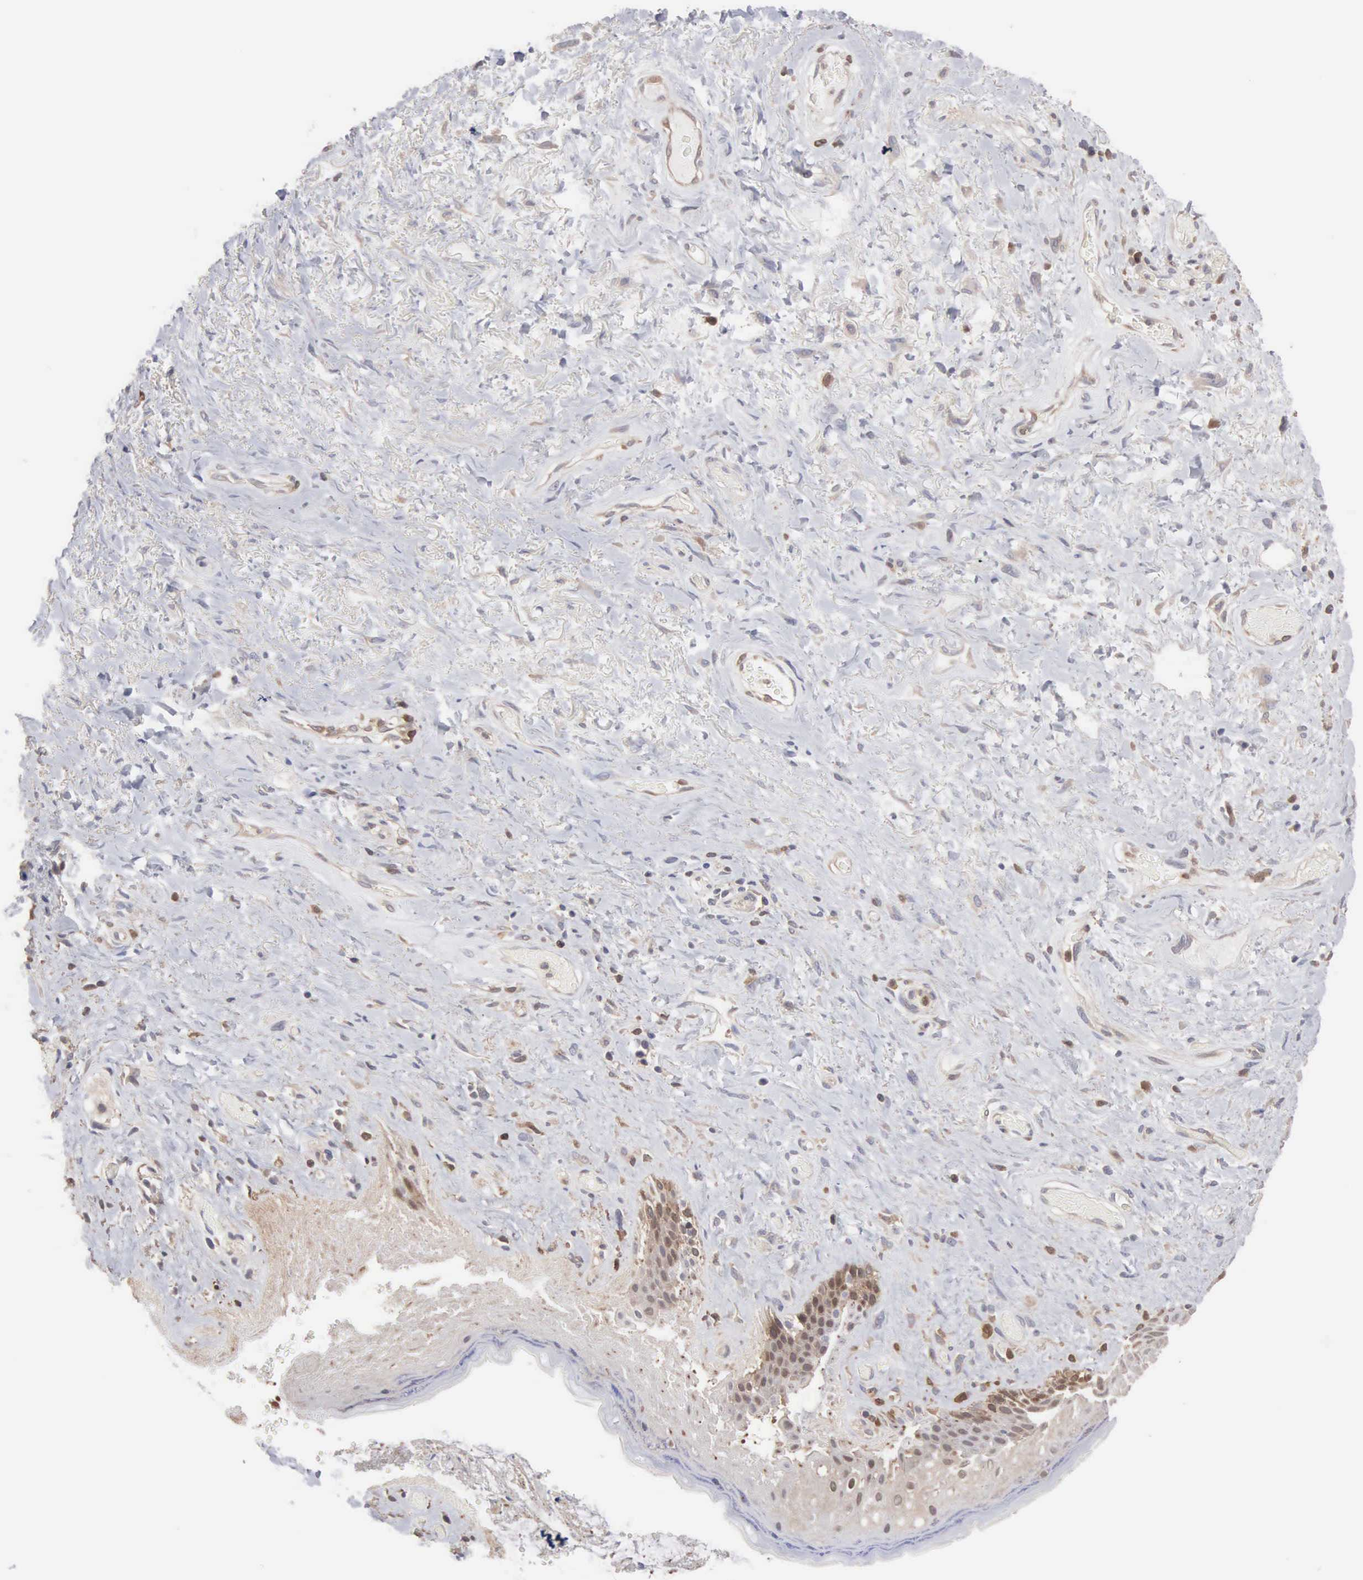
{"staining": {"intensity": "weak", "quantity": "<25%", "location": "cytoplasmic/membranous"}, "tissue": "skin", "cell_type": "Epidermal cells", "image_type": "normal", "snomed": [{"axis": "morphology", "description": "Normal tissue, NOS"}, {"axis": "topography", "description": "Anal"}], "caption": "The immunohistochemistry photomicrograph has no significant expression in epidermal cells of skin. Brightfield microscopy of immunohistochemistry (IHC) stained with DAB (3,3'-diaminobenzidine) (brown) and hematoxylin (blue), captured at high magnification.", "gene": "MTHFD1", "patient": {"sex": "male", "age": 78}}